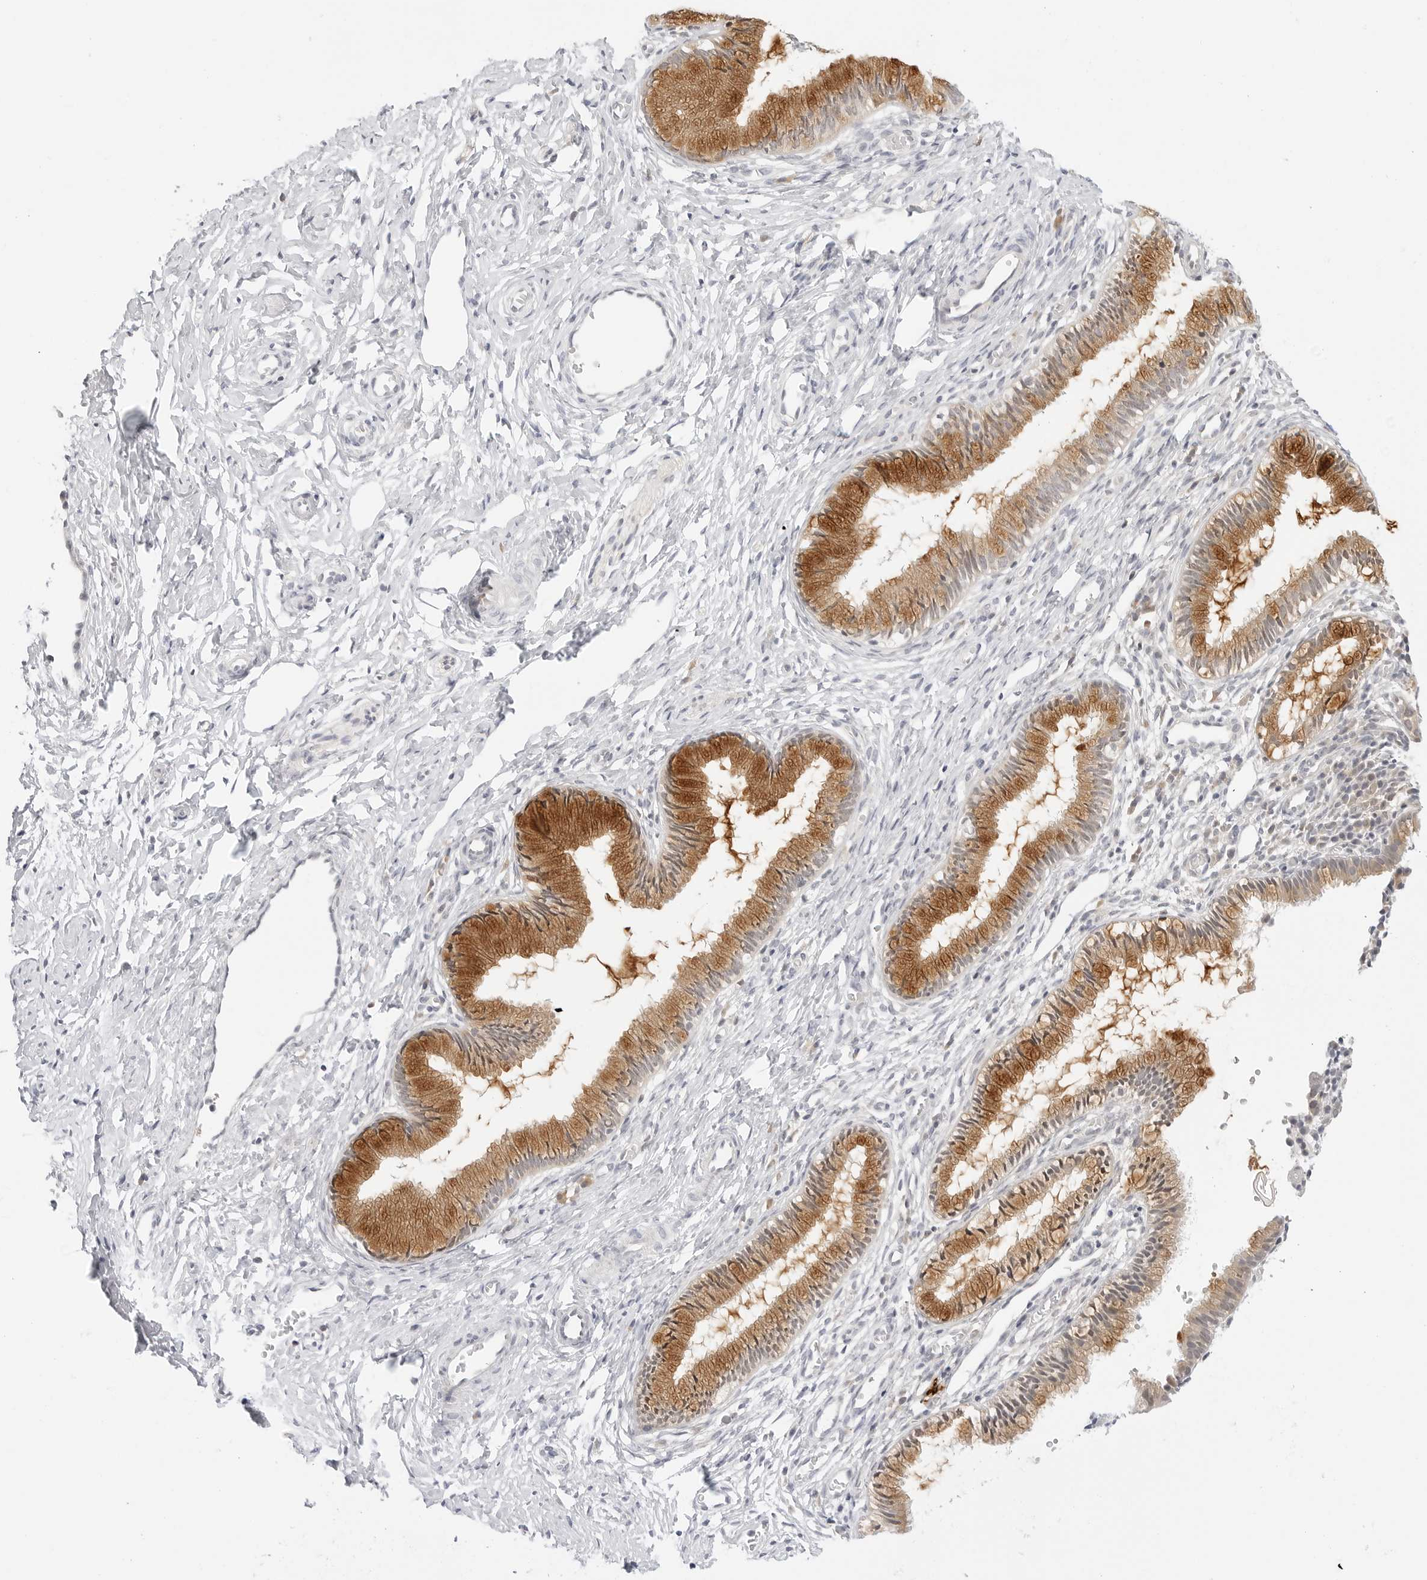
{"staining": {"intensity": "strong", "quantity": ">75%", "location": "cytoplasmic/membranous"}, "tissue": "cervix", "cell_type": "Glandular cells", "image_type": "normal", "snomed": [{"axis": "morphology", "description": "Normal tissue, NOS"}, {"axis": "topography", "description": "Cervix"}], "caption": "A high-resolution photomicrograph shows IHC staining of normal cervix, which reveals strong cytoplasmic/membranous staining in approximately >75% of glandular cells.", "gene": "TCP1", "patient": {"sex": "female", "age": 27}}